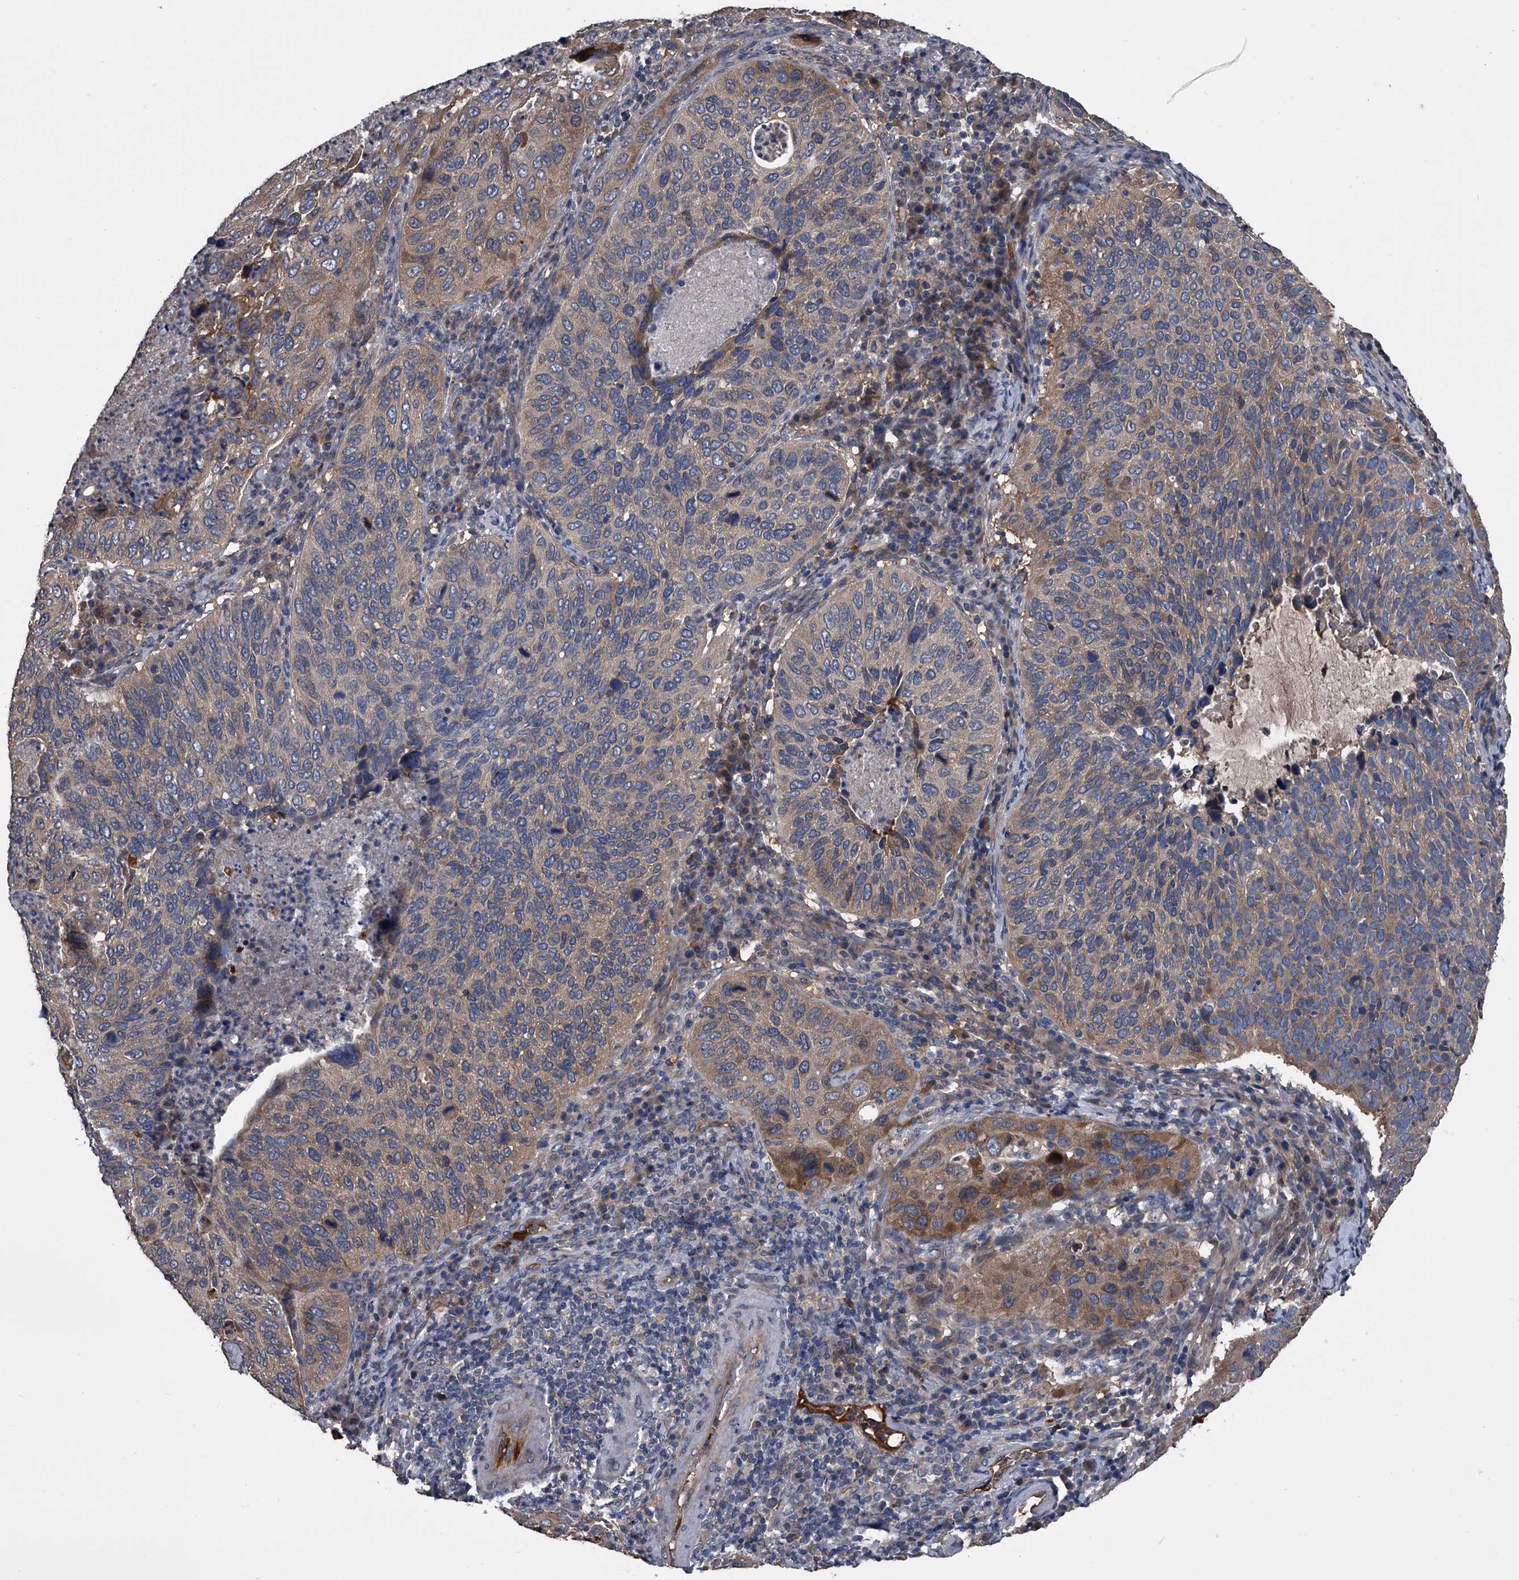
{"staining": {"intensity": "moderate", "quantity": "<25%", "location": "cytoplasmic/membranous"}, "tissue": "cervical cancer", "cell_type": "Tumor cells", "image_type": "cancer", "snomed": [{"axis": "morphology", "description": "Squamous cell carcinoma, NOS"}, {"axis": "topography", "description": "Cervix"}], "caption": "DAB (3,3'-diaminobenzidine) immunohistochemical staining of cervical cancer displays moderate cytoplasmic/membranous protein positivity in about <25% of tumor cells. Using DAB (3,3'-diaminobenzidine) (brown) and hematoxylin (blue) stains, captured at high magnification using brightfield microscopy.", "gene": "KIF13A", "patient": {"sex": "female", "age": 38}}